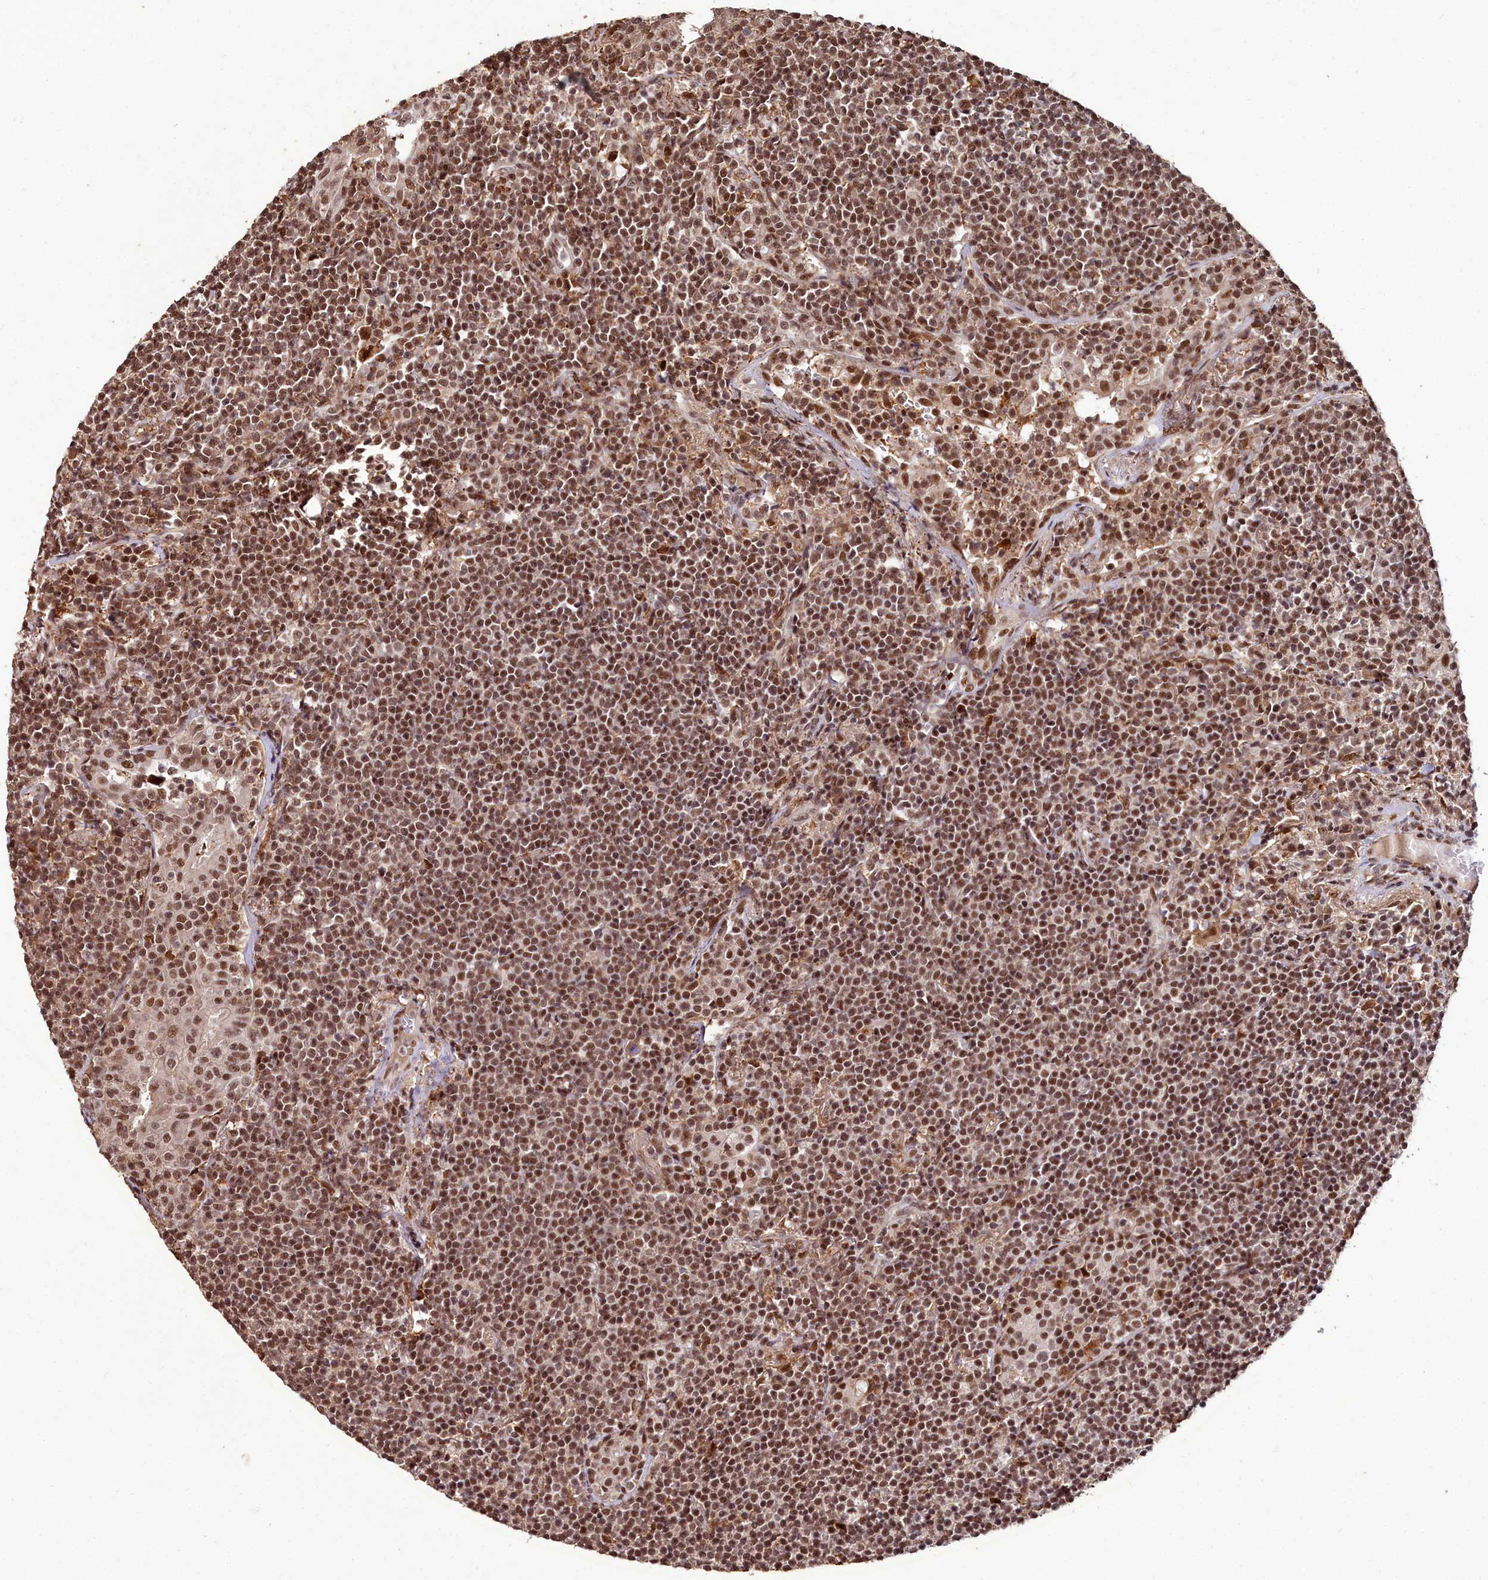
{"staining": {"intensity": "moderate", "quantity": ">75%", "location": "nuclear"}, "tissue": "lymphoma", "cell_type": "Tumor cells", "image_type": "cancer", "snomed": [{"axis": "morphology", "description": "Malignant lymphoma, non-Hodgkin's type, Low grade"}, {"axis": "topography", "description": "Lung"}], "caption": "A photomicrograph of malignant lymphoma, non-Hodgkin's type (low-grade) stained for a protein shows moderate nuclear brown staining in tumor cells.", "gene": "CXXC1", "patient": {"sex": "female", "age": 71}}